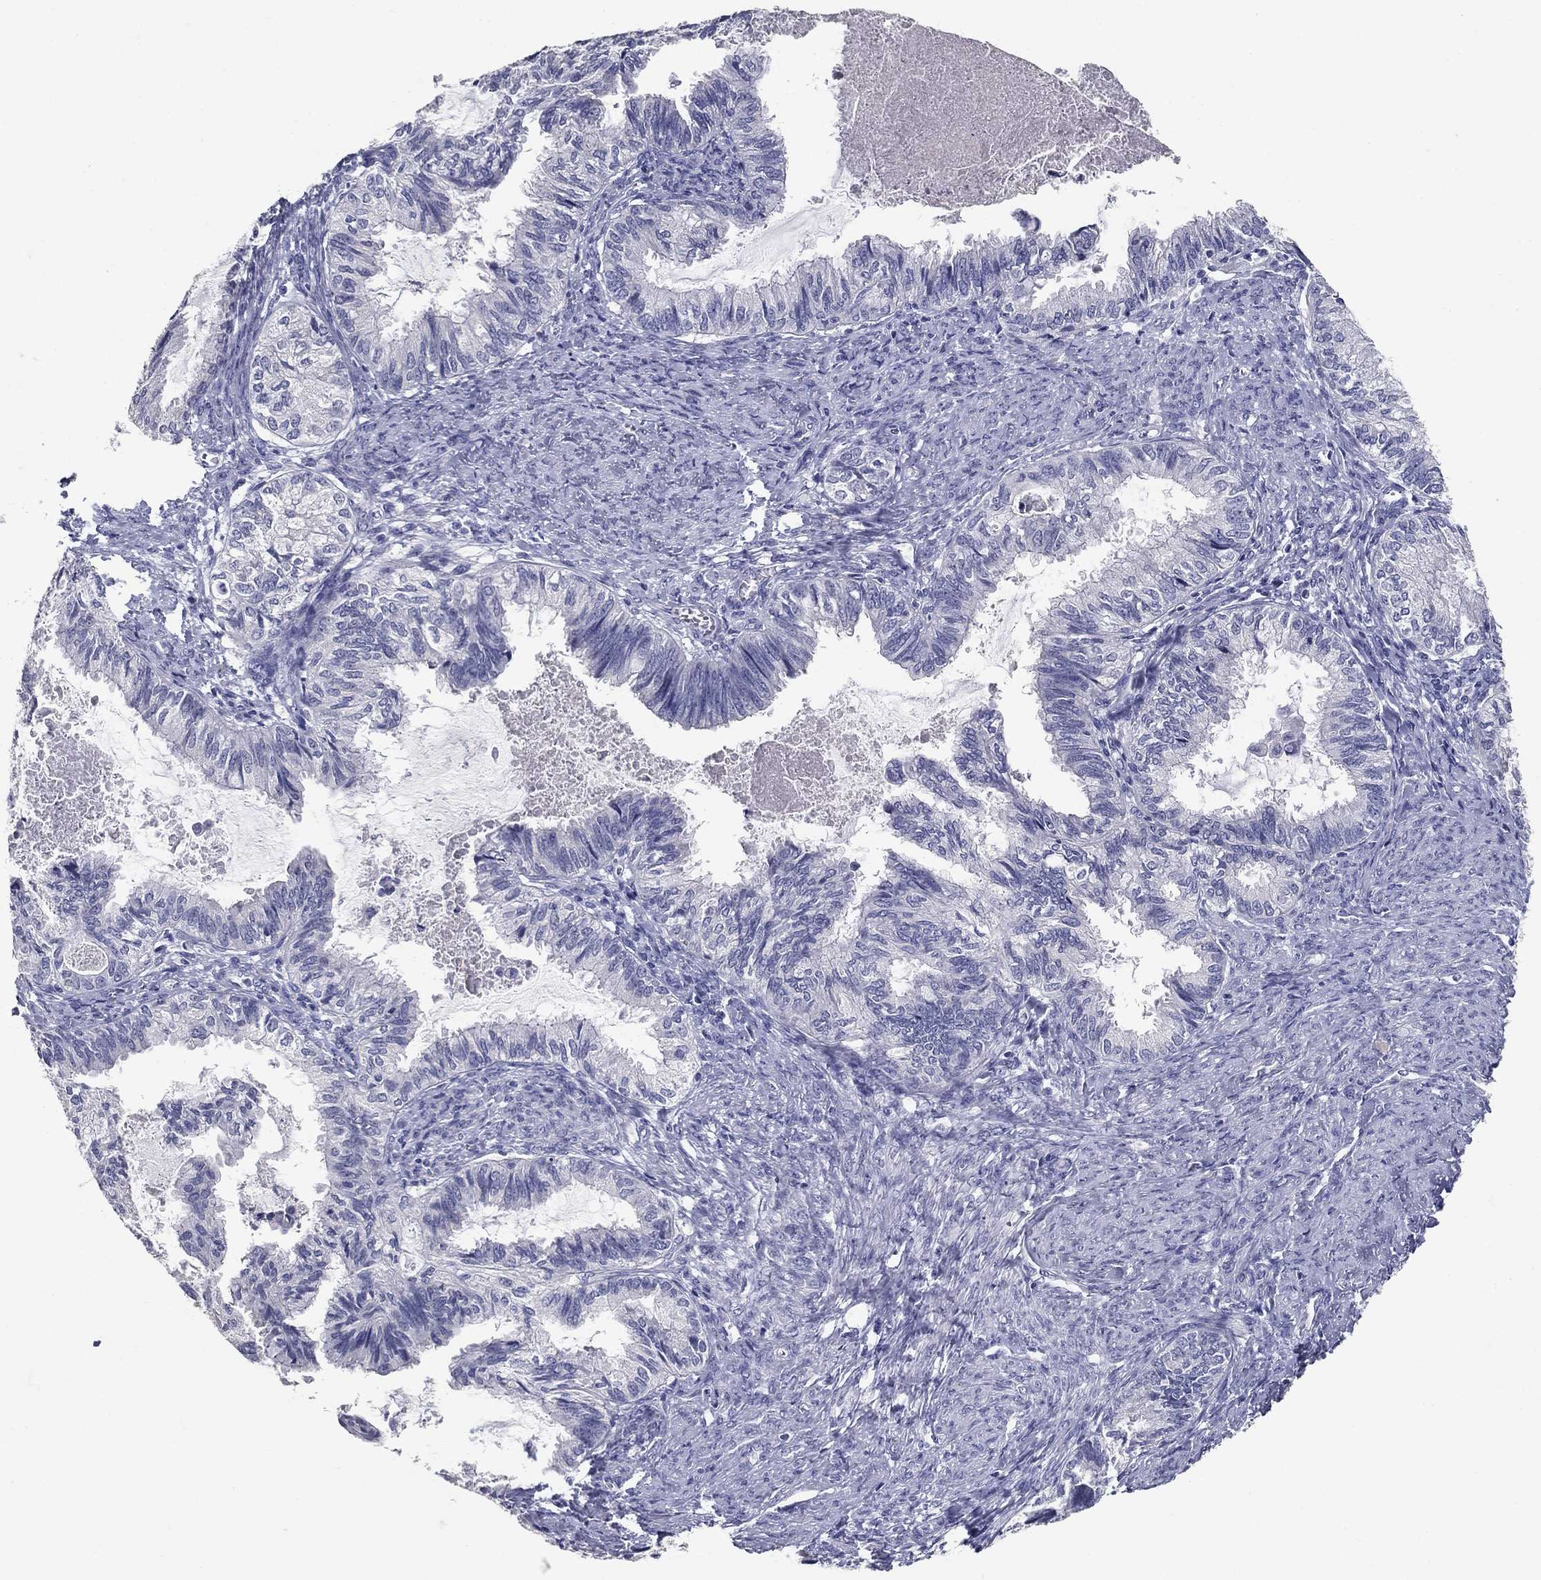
{"staining": {"intensity": "negative", "quantity": "none", "location": "none"}, "tissue": "endometrial cancer", "cell_type": "Tumor cells", "image_type": "cancer", "snomed": [{"axis": "morphology", "description": "Adenocarcinoma, NOS"}, {"axis": "topography", "description": "Endometrium"}], "caption": "There is no significant positivity in tumor cells of endometrial adenocarcinoma.", "gene": "POMC", "patient": {"sex": "female", "age": 86}}